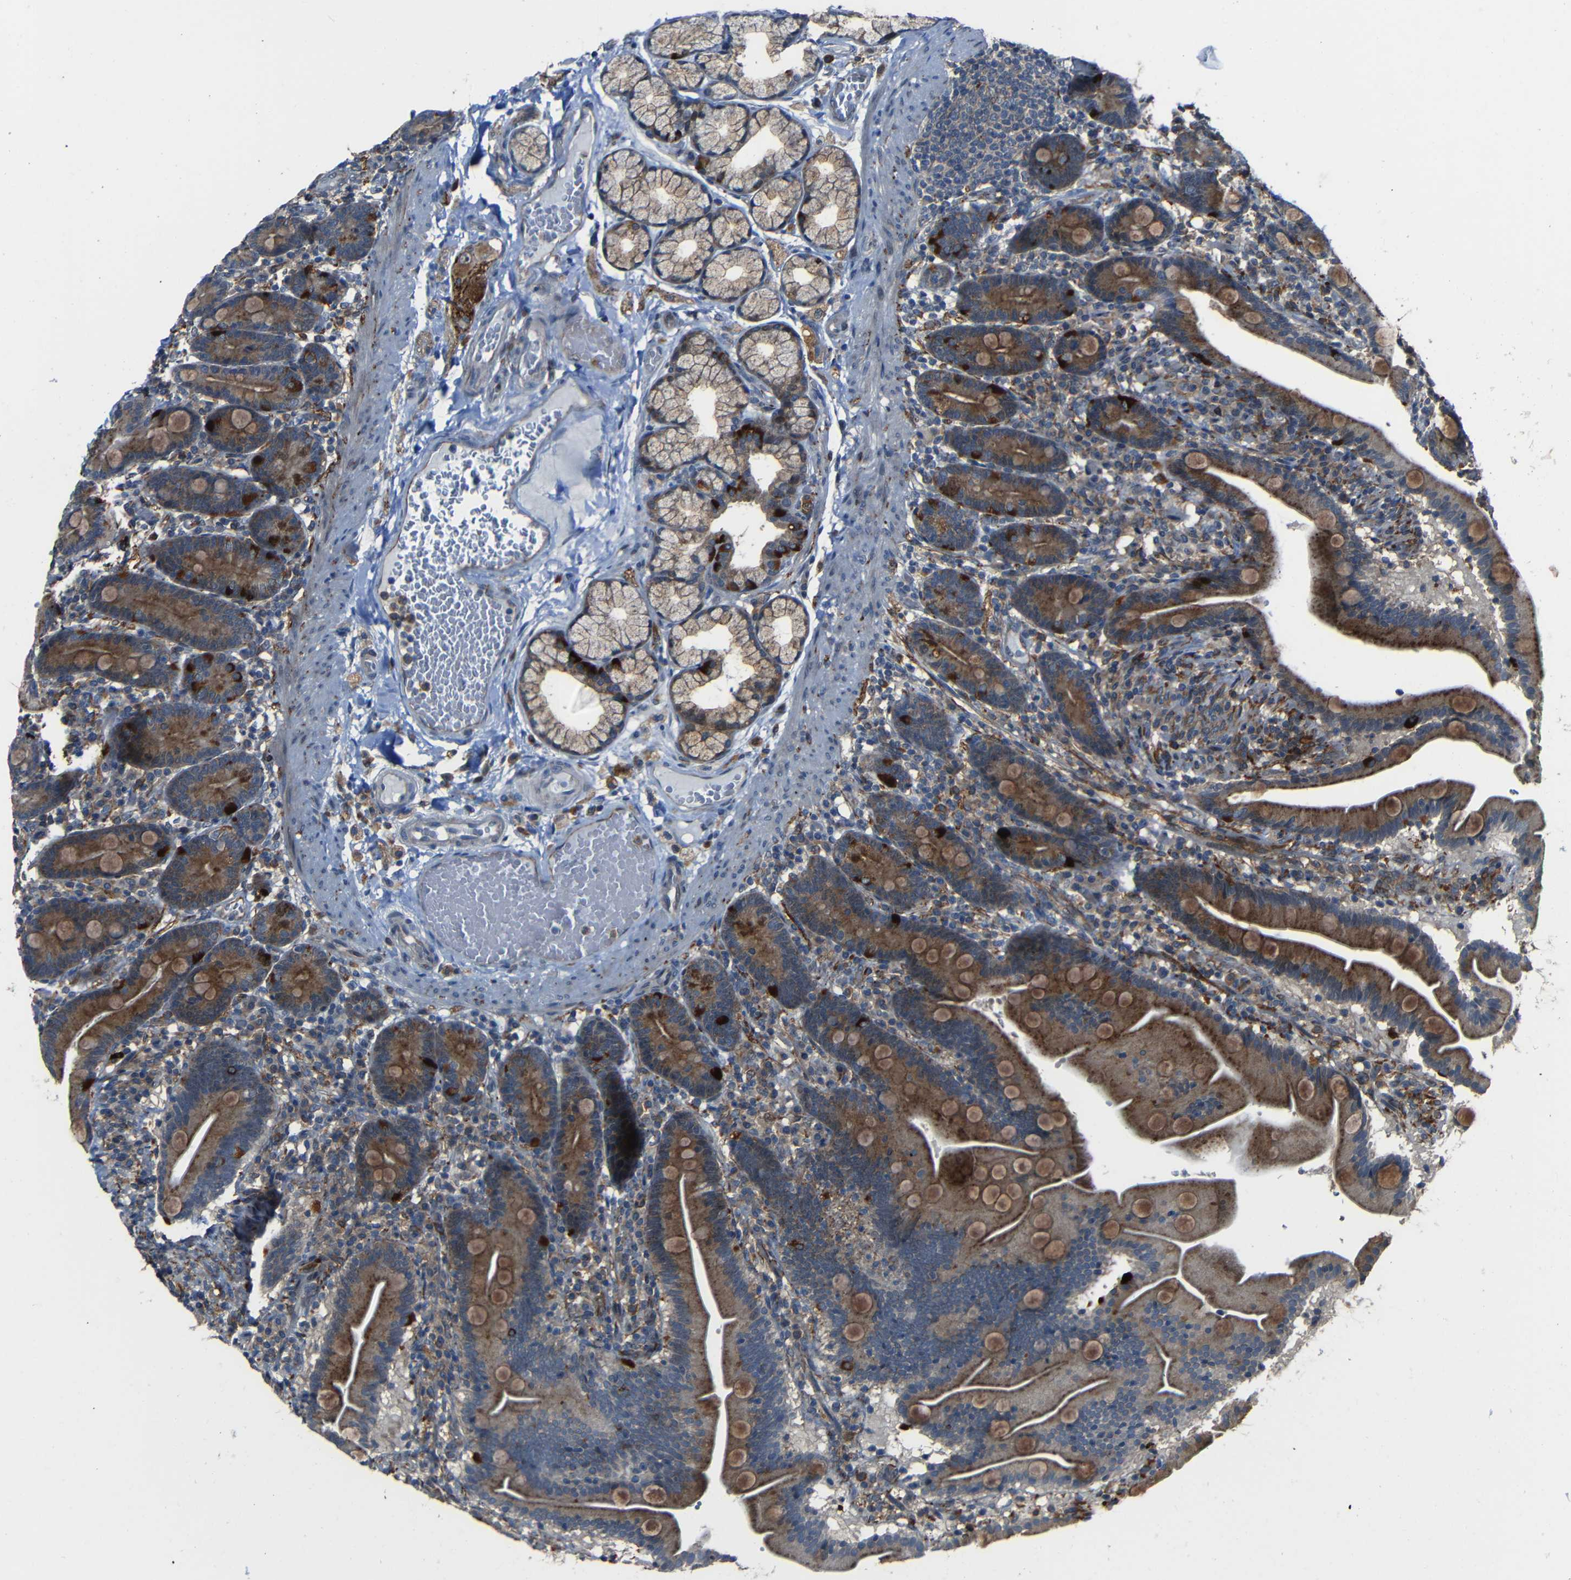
{"staining": {"intensity": "moderate", "quantity": ">75%", "location": "cytoplasmic/membranous"}, "tissue": "duodenum", "cell_type": "Glandular cells", "image_type": "normal", "snomed": [{"axis": "morphology", "description": "Normal tissue, NOS"}, {"axis": "topography", "description": "Duodenum"}], "caption": "A micrograph of human duodenum stained for a protein displays moderate cytoplasmic/membranous brown staining in glandular cells. (DAB = brown stain, brightfield microscopy at high magnification).", "gene": "DNAJC5", "patient": {"sex": "male", "age": 54}}